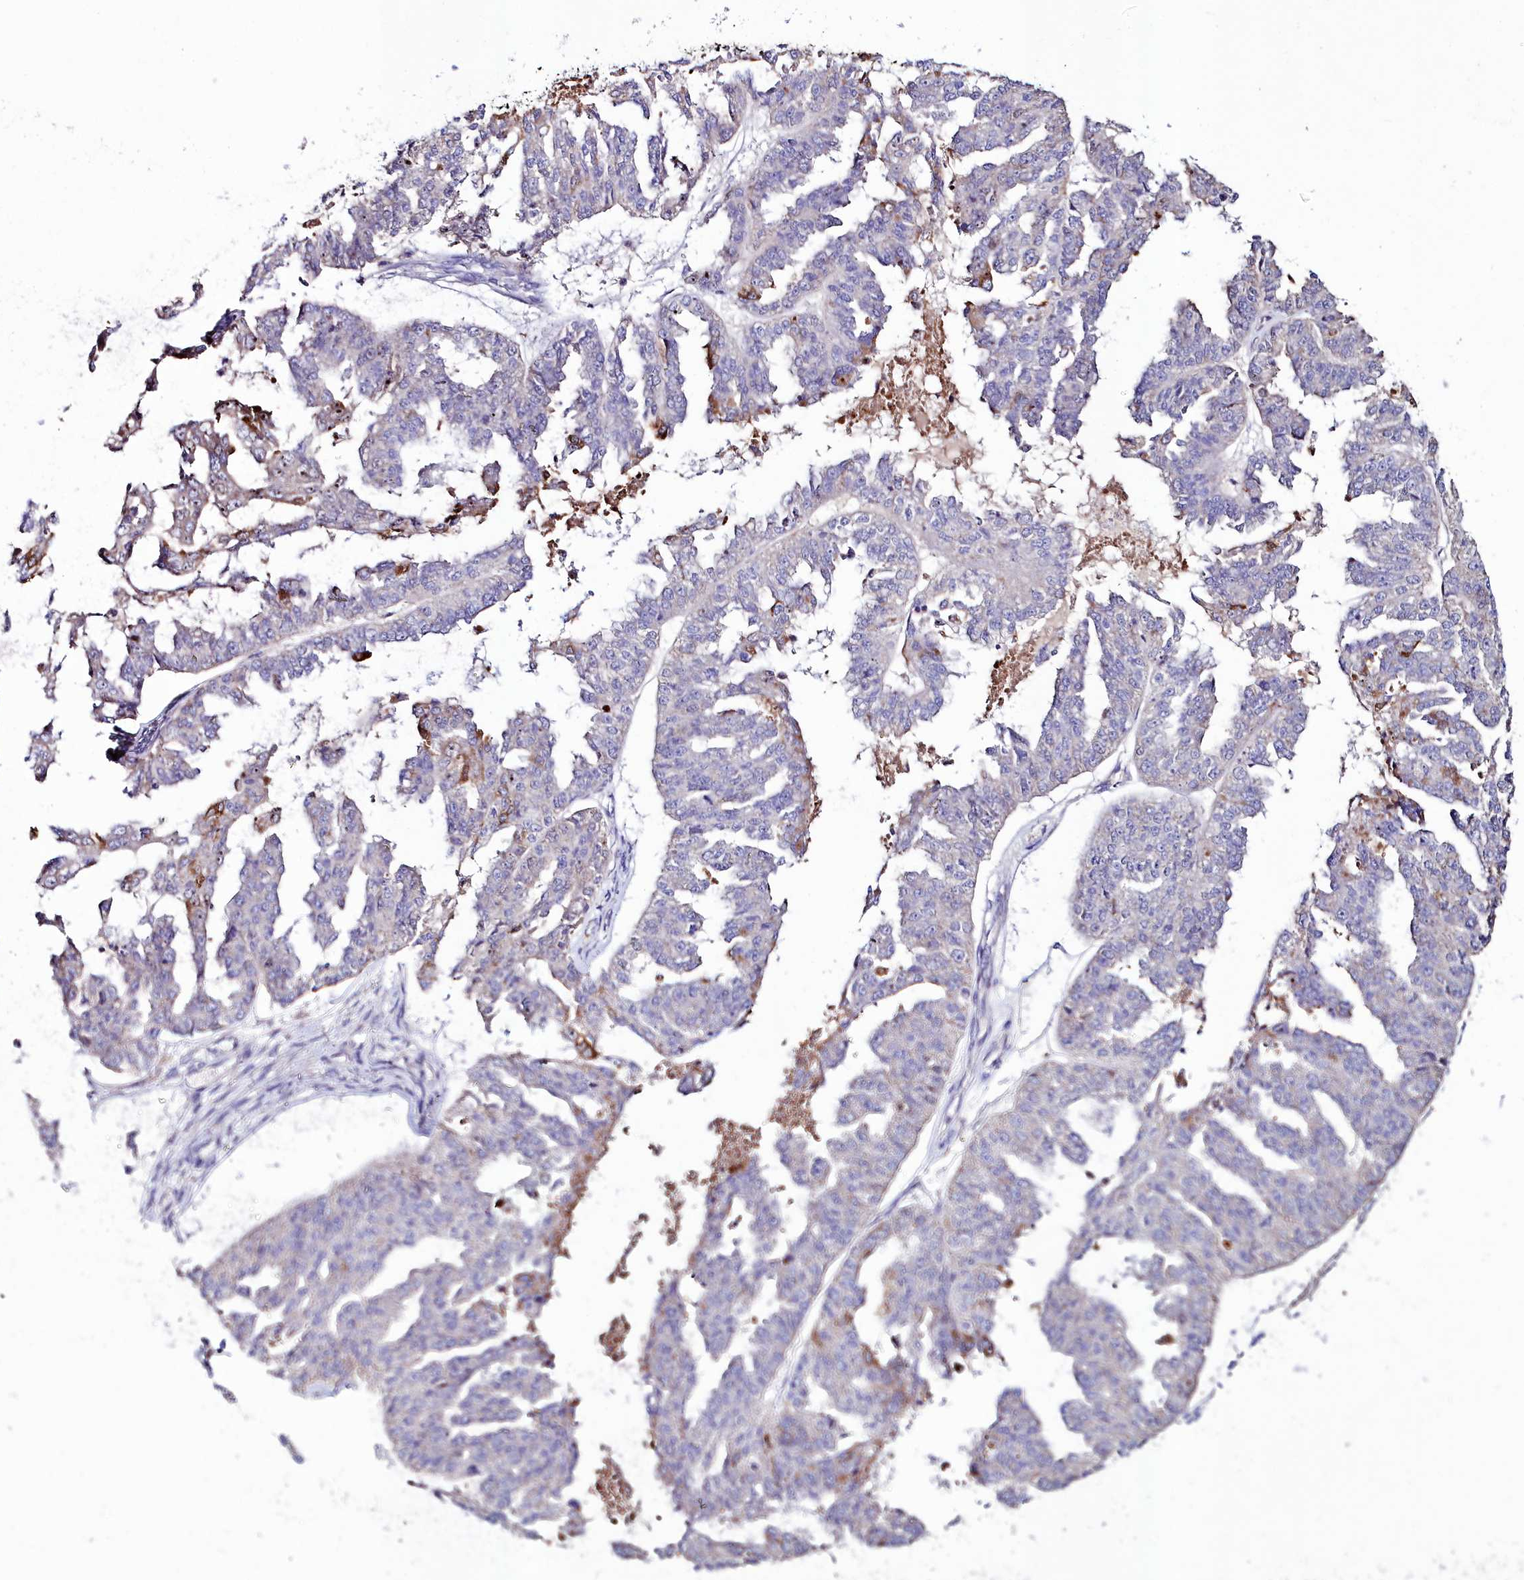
{"staining": {"intensity": "negative", "quantity": "none", "location": "none"}, "tissue": "ovarian cancer", "cell_type": "Tumor cells", "image_type": "cancer", "snomed": [{"axis": "morphology", "description": "Cystadenocarcinoma, serous, NOS"}, {"axis": "topography", "description": "Ovary"}], "caption": "Immunohistochemistry (IHC) image of neoplastic tissue: human ovarian cancer (serous cystadenocarcinoma) stained with DAB shows no significant protein staining in tumor cells. The staining is performed using DAB brown chromogen with nuclei counter-stained in using hematoxylin.", "gene": "AMBRA1", "patient": {"sex": "female", "age": 58}}